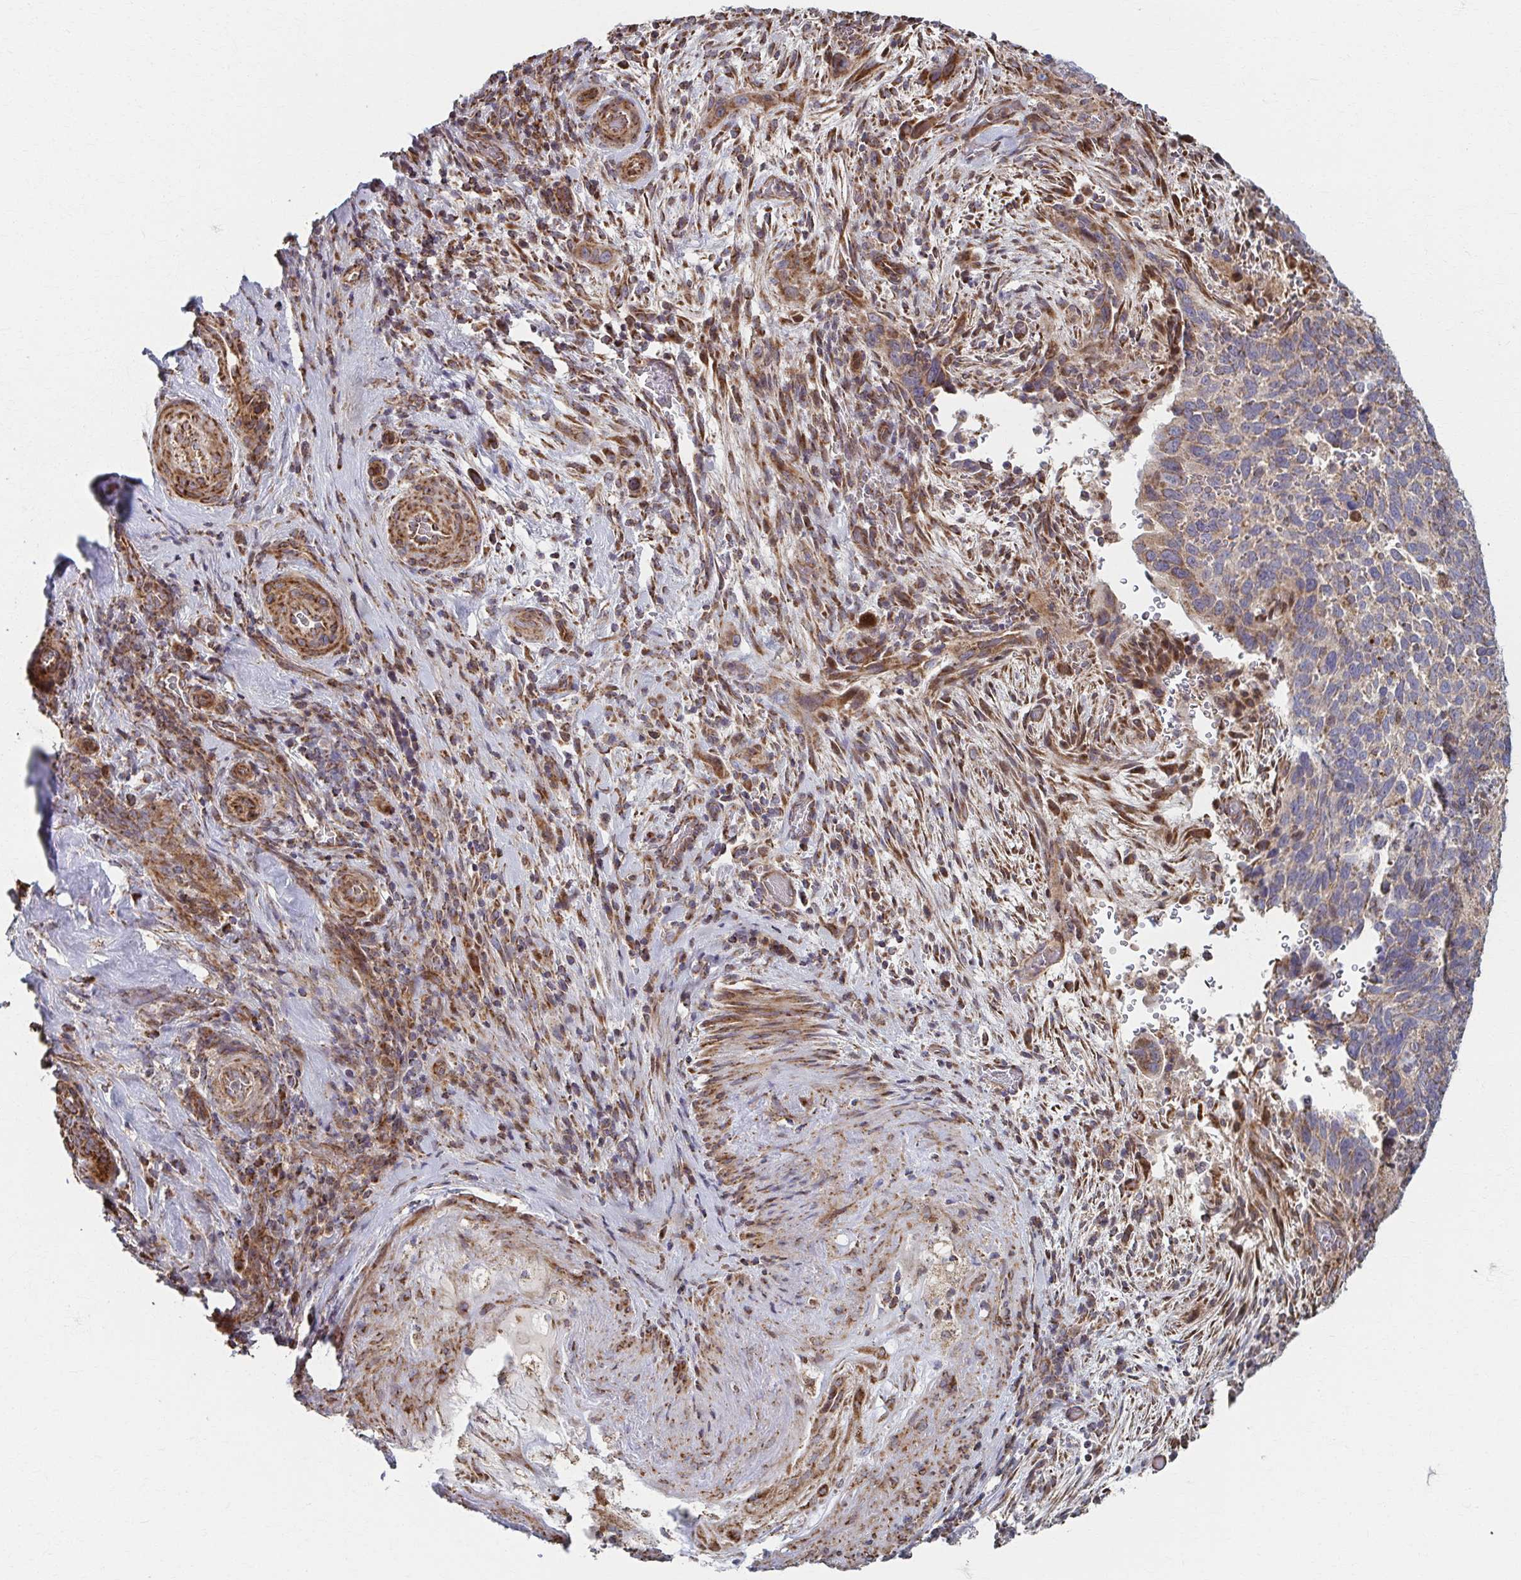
{"staining": {"intensity": "weak", "quantity": "<25%", "location": "cytoplasmic/membranous"}, "tissue": "cervical cancer", "cell_type": "Tumor cells", "image_type": "cancer", "snomed": [{"axis": "morphology", "description": "Squamous cell carcinoma, NOS"}, {"axis": "topography", "description": "Cervix"}], "caption": "Human squamous cell carcinoma (cervical) stained for a protein using immunohistochemistry exhibits no positivity in tumor cells.", "gene": "SAT1", "patient": {"sex": "female", "age": 51}}